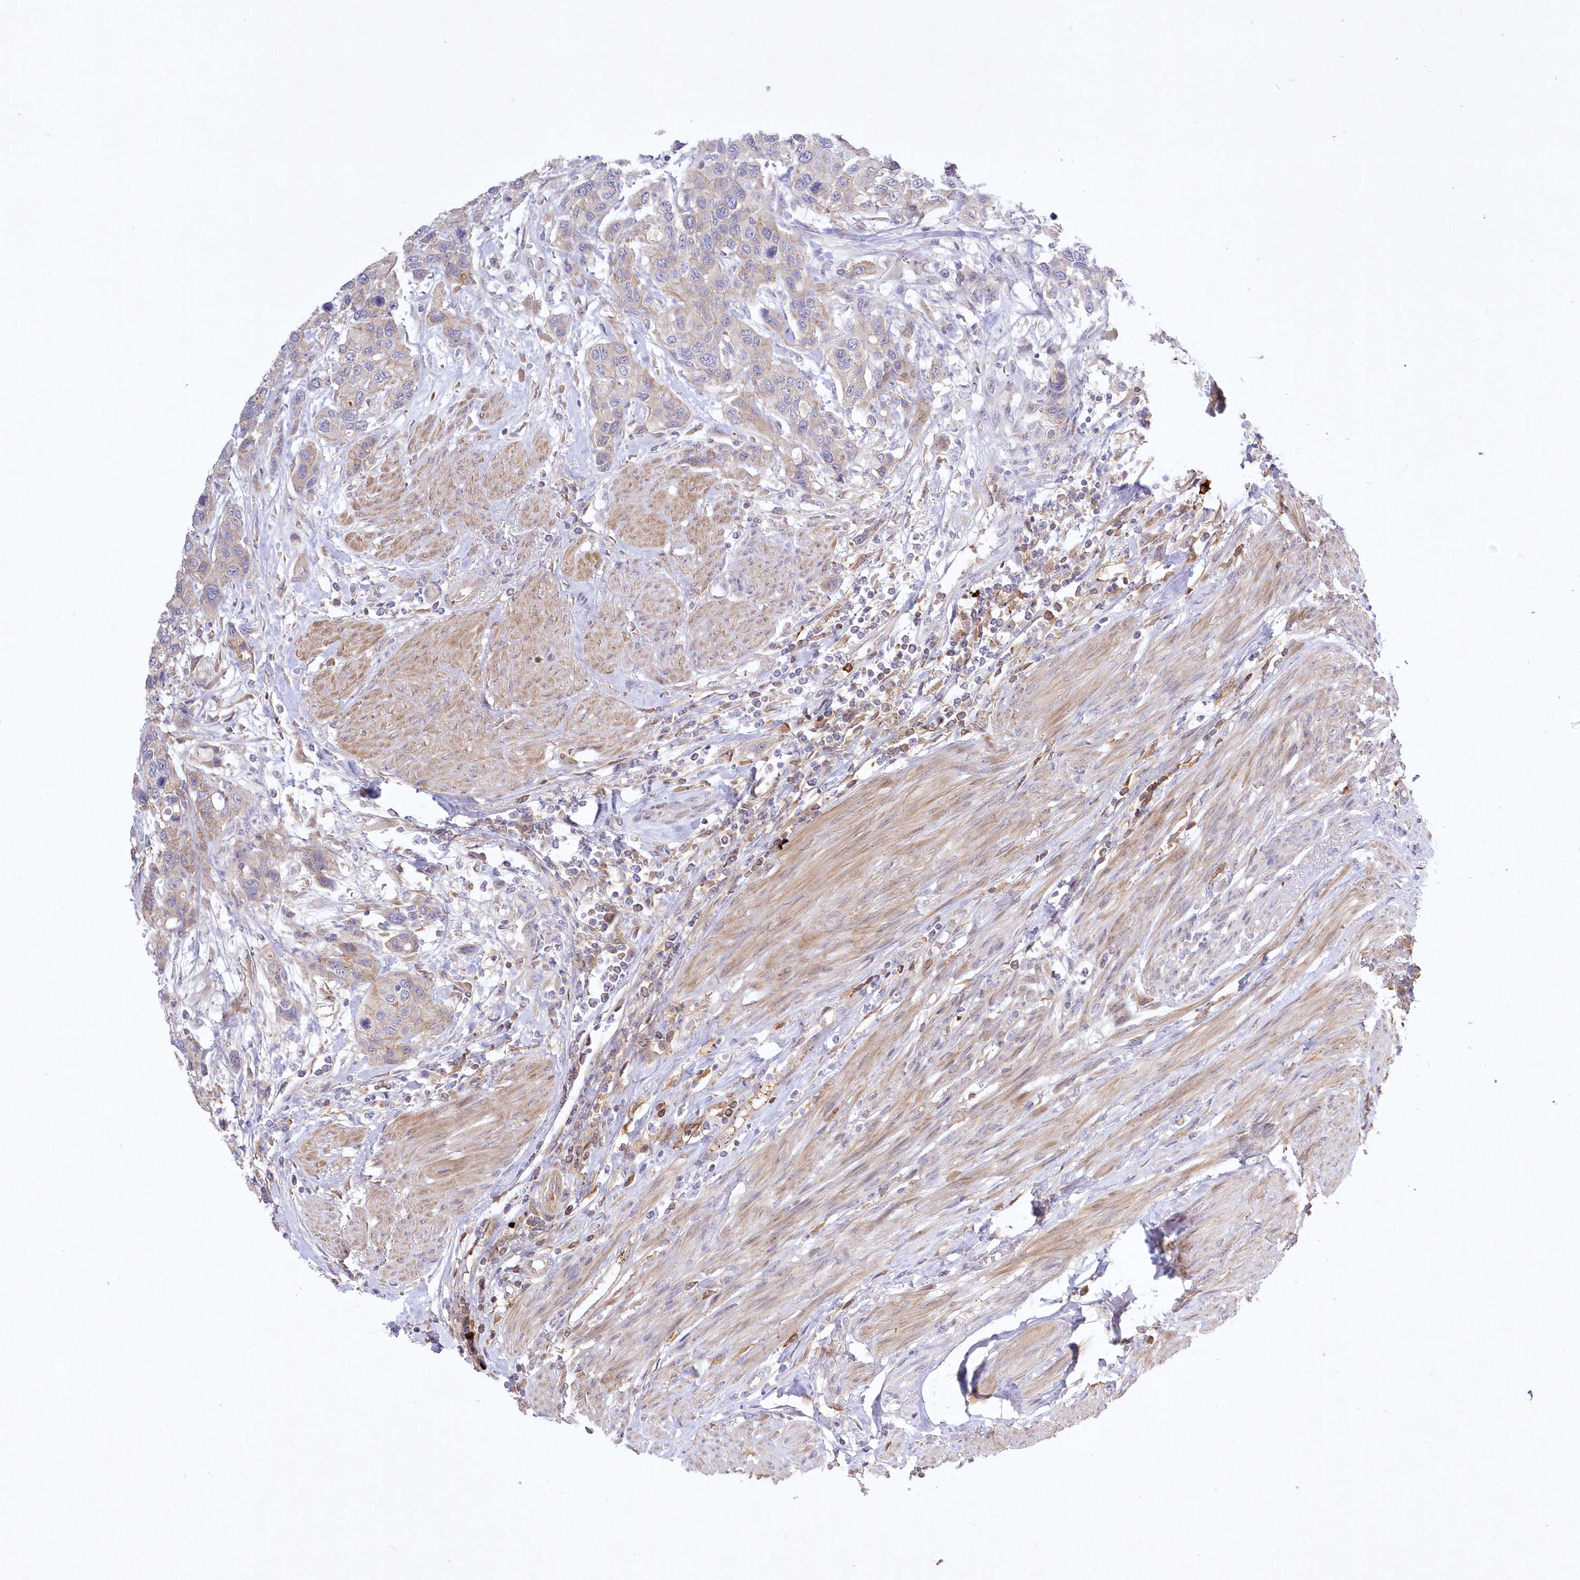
{"staining": {"intensity": "weak", "quantity": "25%-75%", "location": "cytoplasmic/membranous"}, "tissue": "urothelial cancer", "cell_type": "Tumor cells", "image_type": "cancer", "snomed": [{"axis": "morphology", "description": "Normal tissue, NOS"}, {"axis": "morphology", "description": "Urothelial carcinoma, High grade"}, {"axis": "topography", "description": "Vascular tissue"}, {"axis": "topography", "description": "Urinary bladder"}], "caption": "Immunohistochemical staining of human urothelial cancer displays low levels of weak cytoplasmic/membranous expression in approximately 25%-75% of tumor cells.", "gene": "WBP1L", "patient": {"sex": "female", "age": 56}}